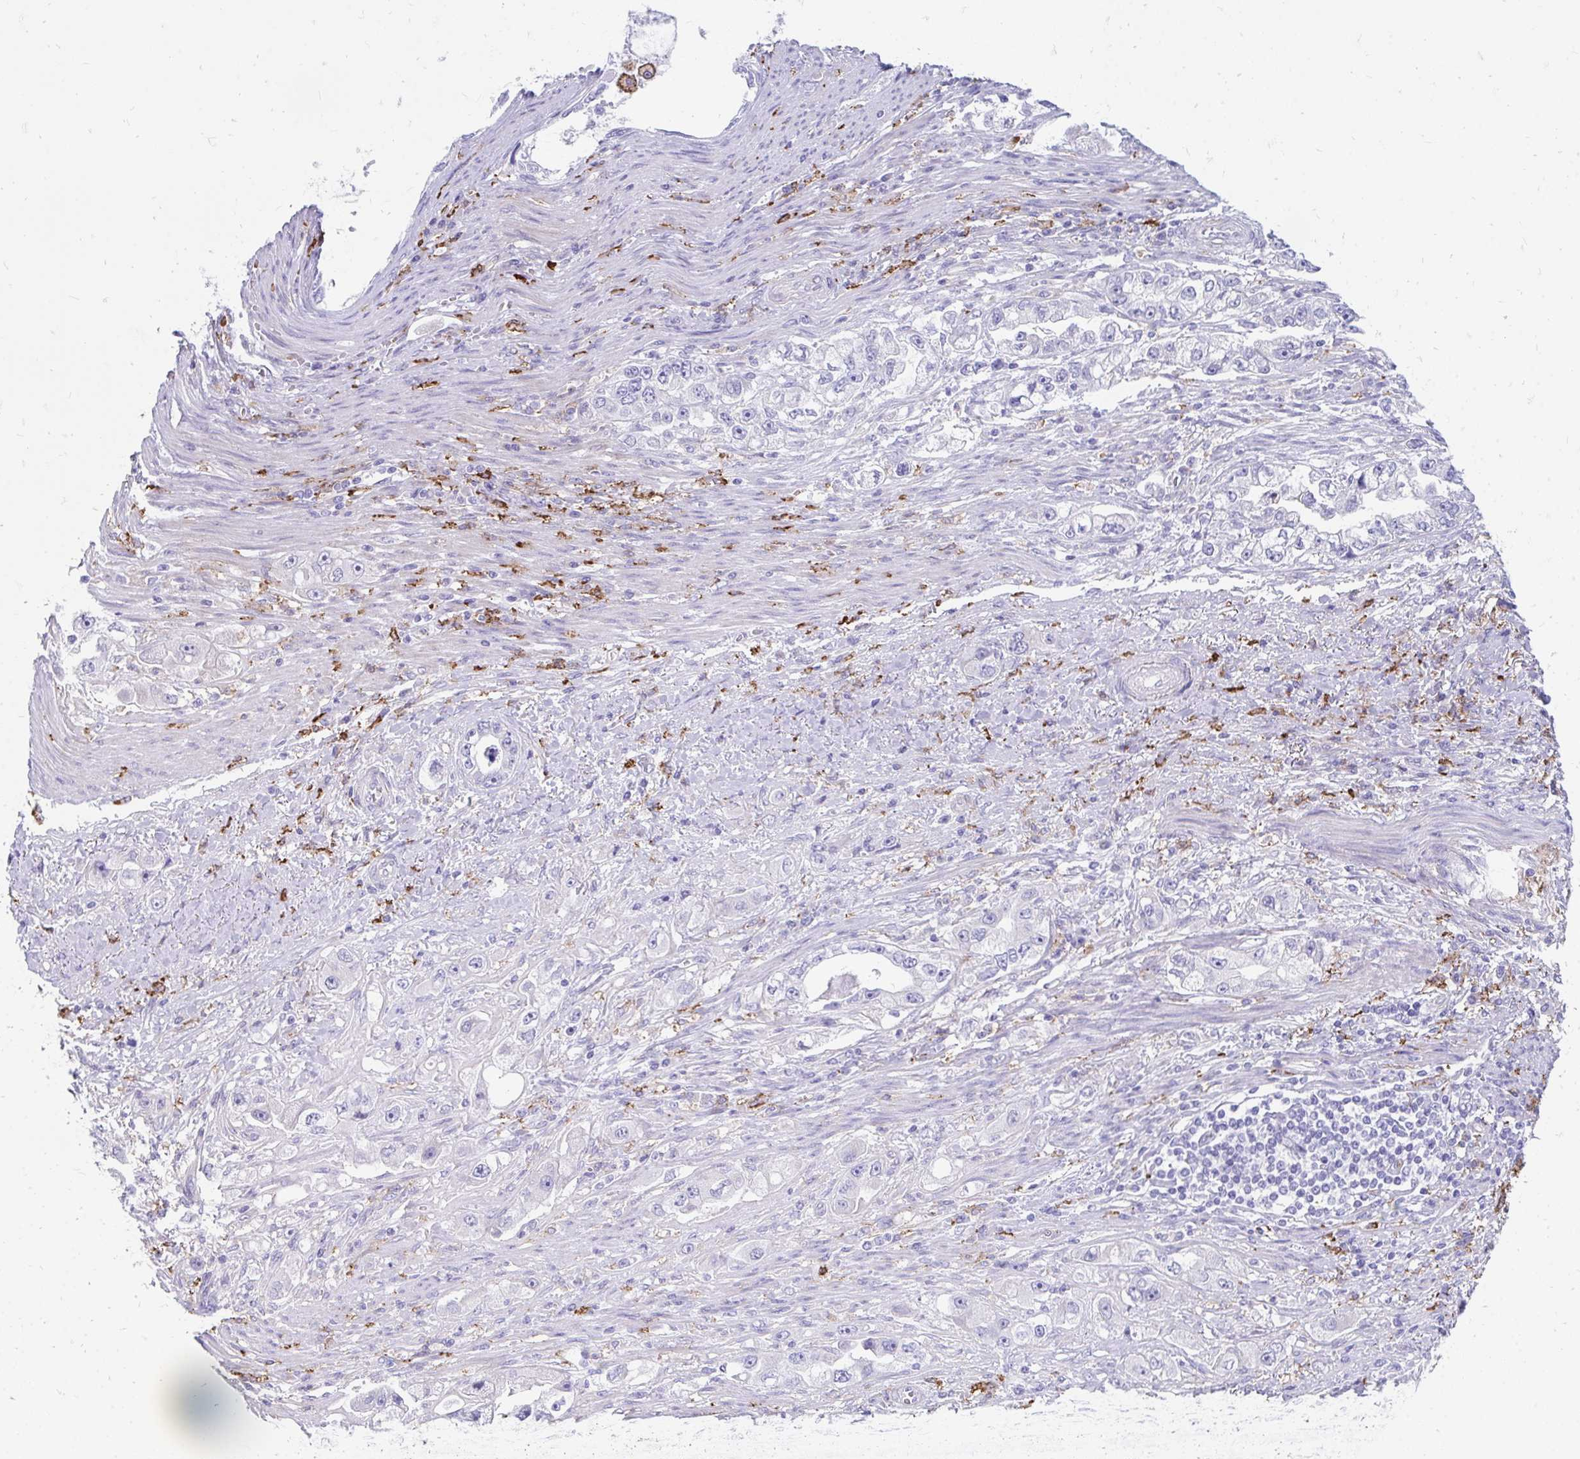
{"staining": {"intensity": "negative", "quantity": "none", "location": "none"}, "tissue": "stomach cancer", "cell_type": "Tumor cells", "image_type": "cancer", "snomed": [{"axis": "morphology", "description": "Adenocarcinoma, NOS"}, {"axis": "topography", "description": "Stomach, lower"}], "caption": "Adenocarcinoma (stomach) stained for a protein using immunohistochemistry reveals no expression tumor cells.", "gene": "CD163", "patient": {"sex": "female", "age": 93}}